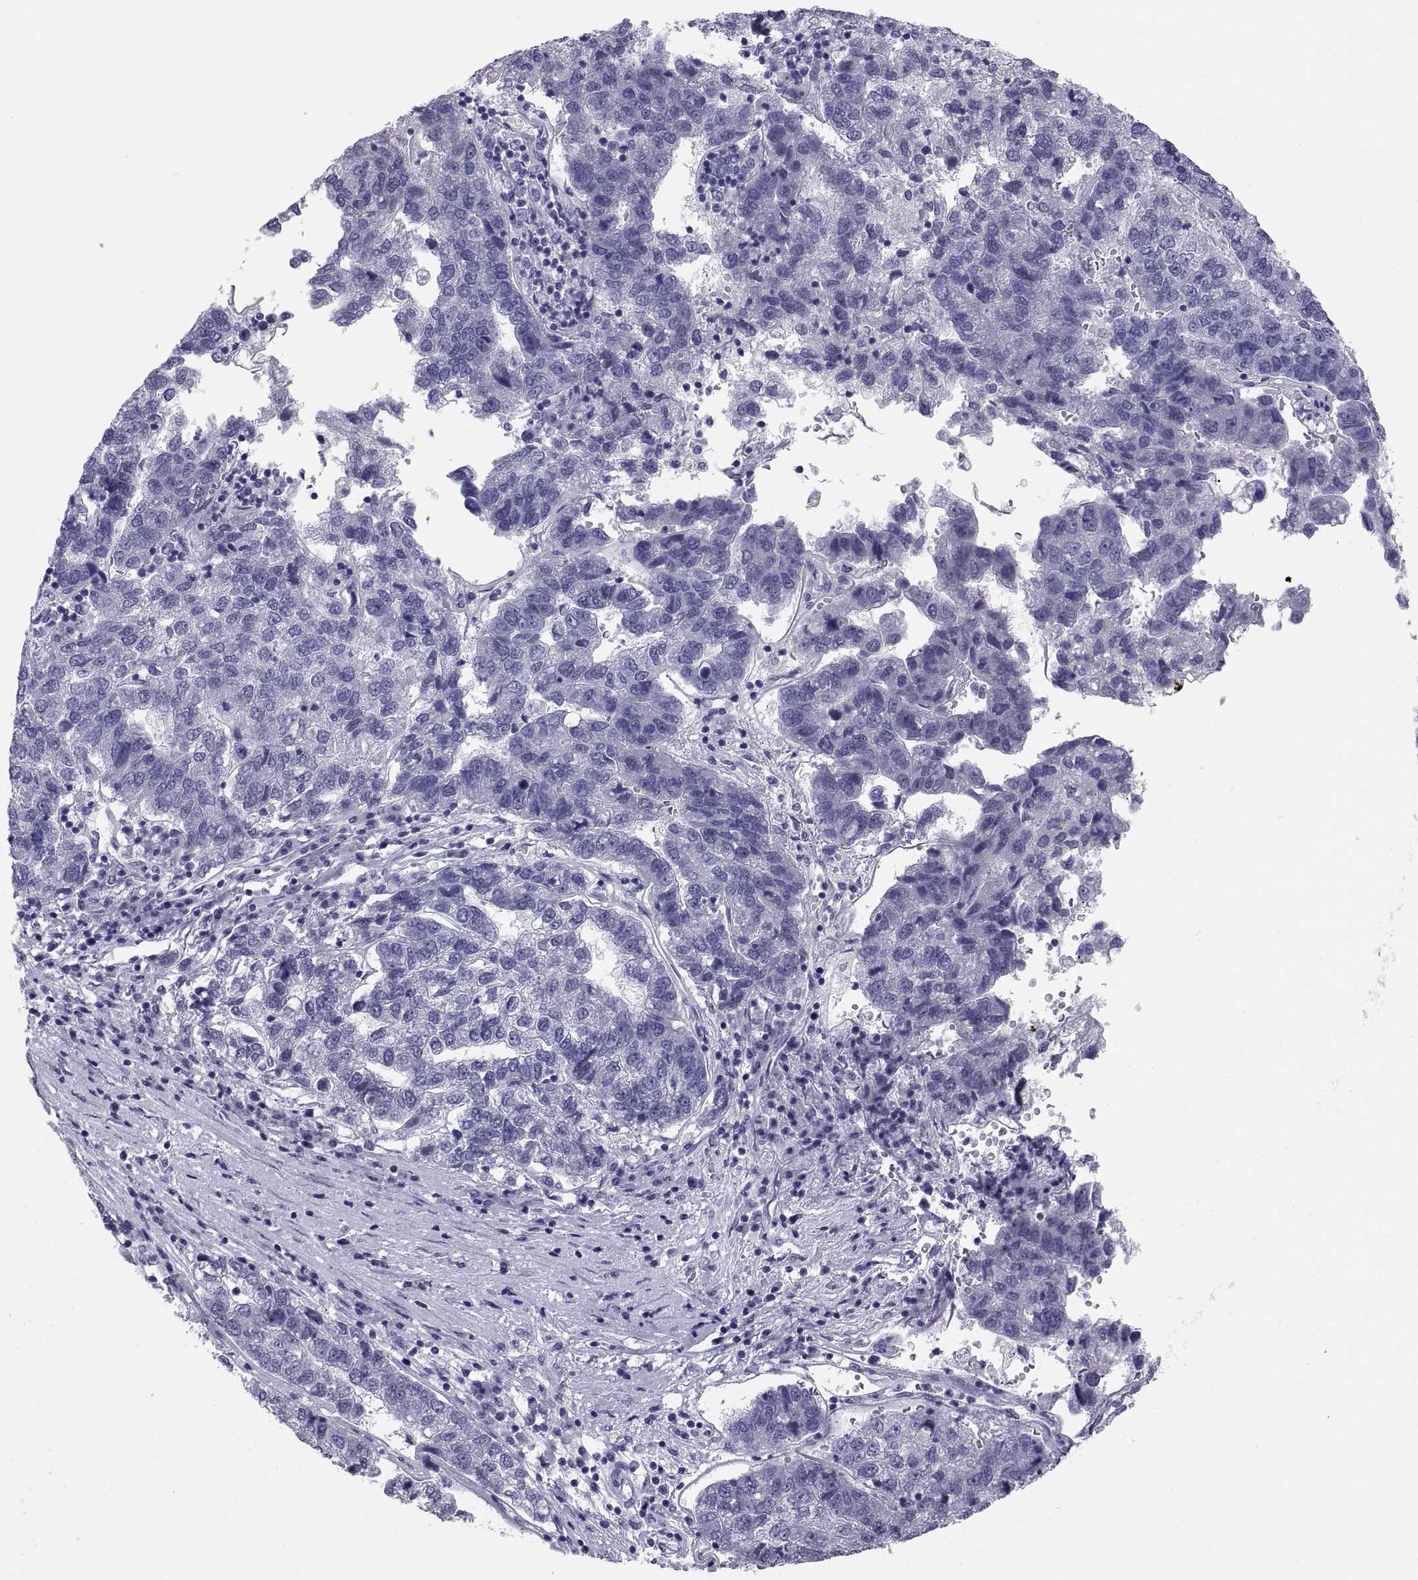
{"staining": {"intensity": "negative", "quantity": "none", "location": "none"}, "tissue": "pancreatic cancer", "cell_type": "Tumor cells", "image_type": "cancer", "snomed": [{"axis": "morphology", "description": "Adenocarcinoma, NOS"}, {"axis": "topography", "description": "Pancreas"}], "caption": "Histopathology image shows no significant protein staining in tumor cells of pancreatic cancer.", "gene": "TEX13A", "patient": {"sex": "female", "age": 61}}